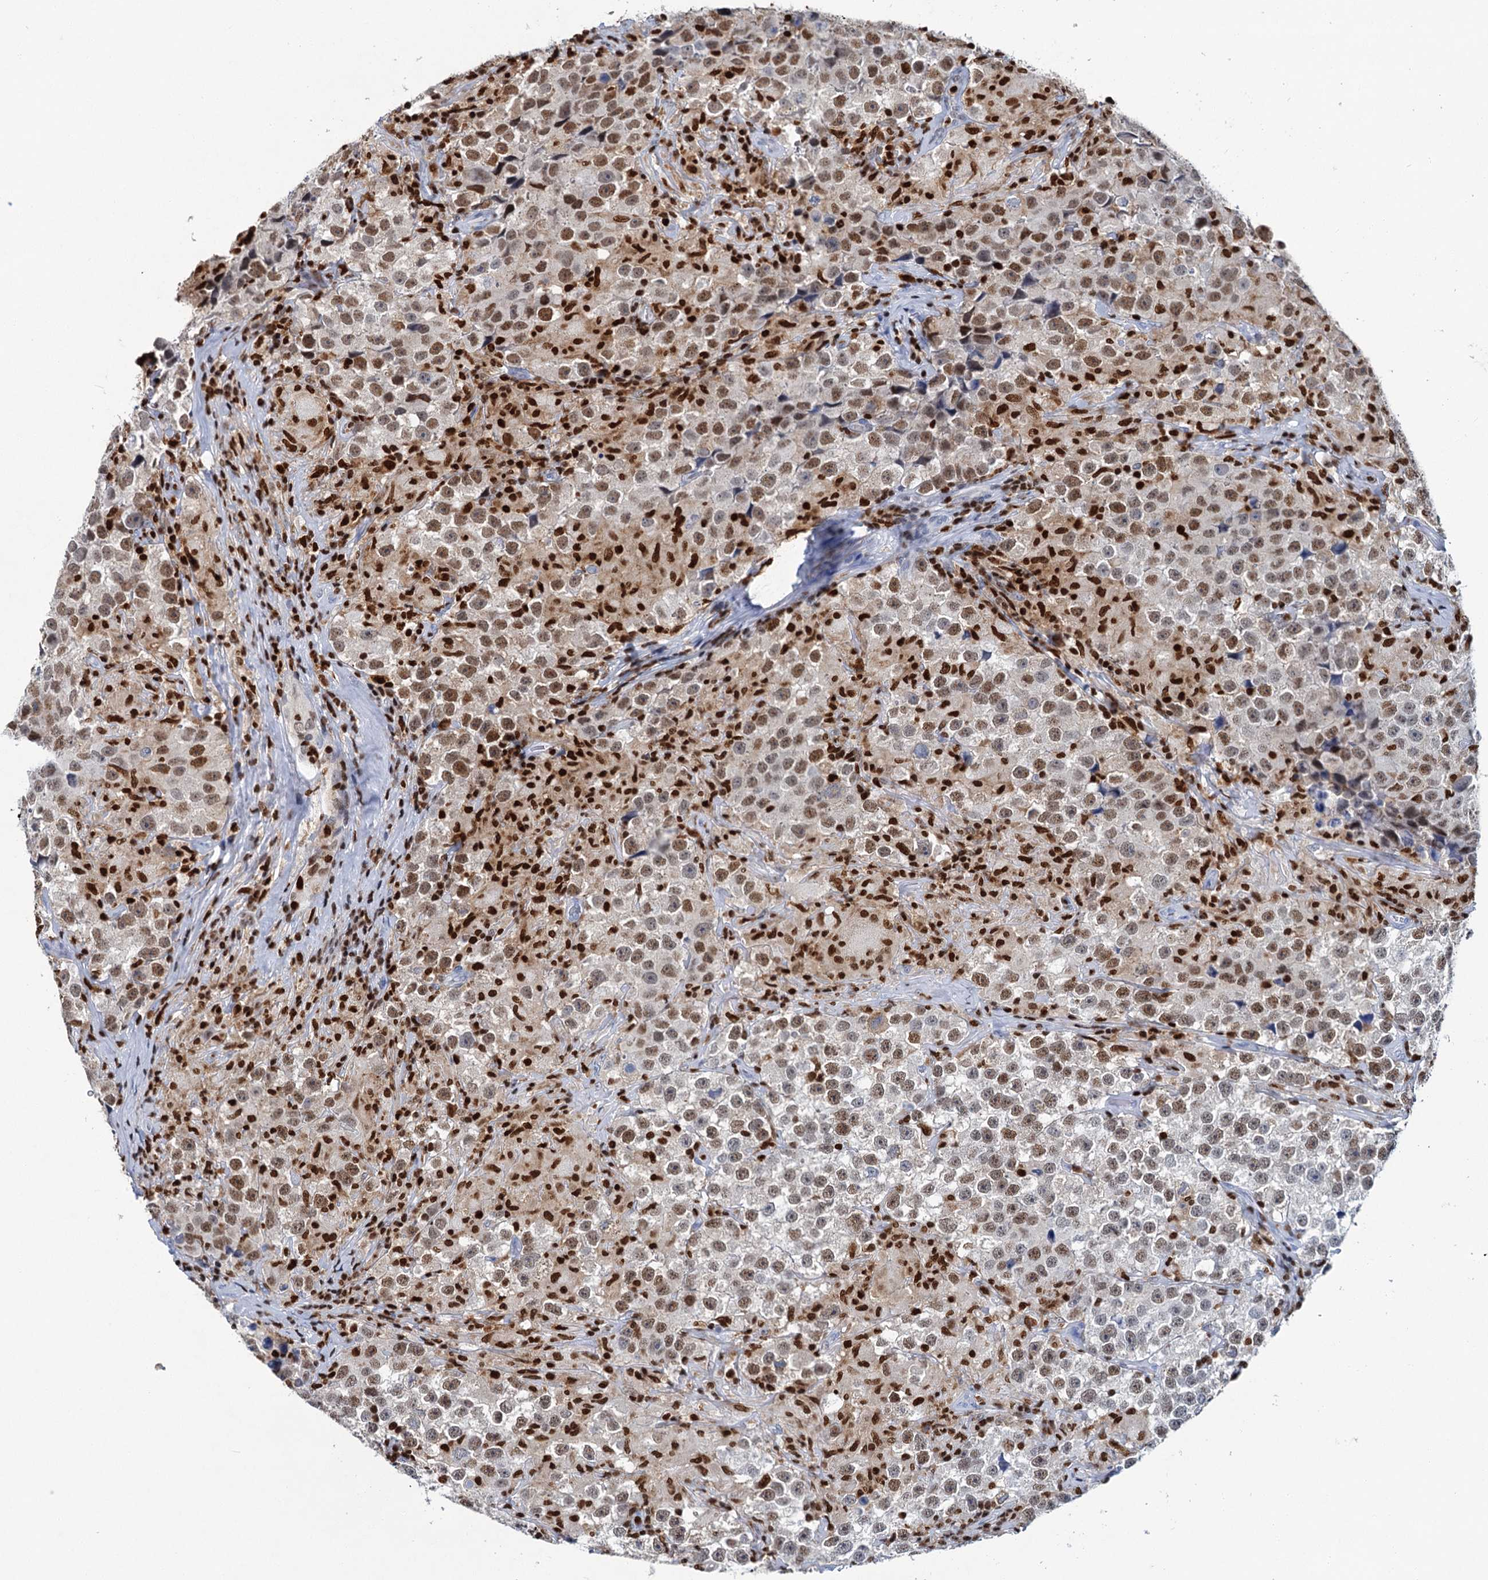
{"staining": {"intensity": "moderate", "quantity": ">75%", "location": "nuclear"}, "tissue": "testis cancer", "cell_type": "Tumor cells", "image_type": "cancer", "snomed": [{"axis": "morphology", "description": "Seminoma, NOS"}, {"axis": "topography", "description": "Testis"}], "caption": "Testis seminoma stained with a brown dye displays moderate nuclear positive staining in about >75% of tumor cells.", "gene": "CELF2", "patient": {"sex": "male", "age": 46}}